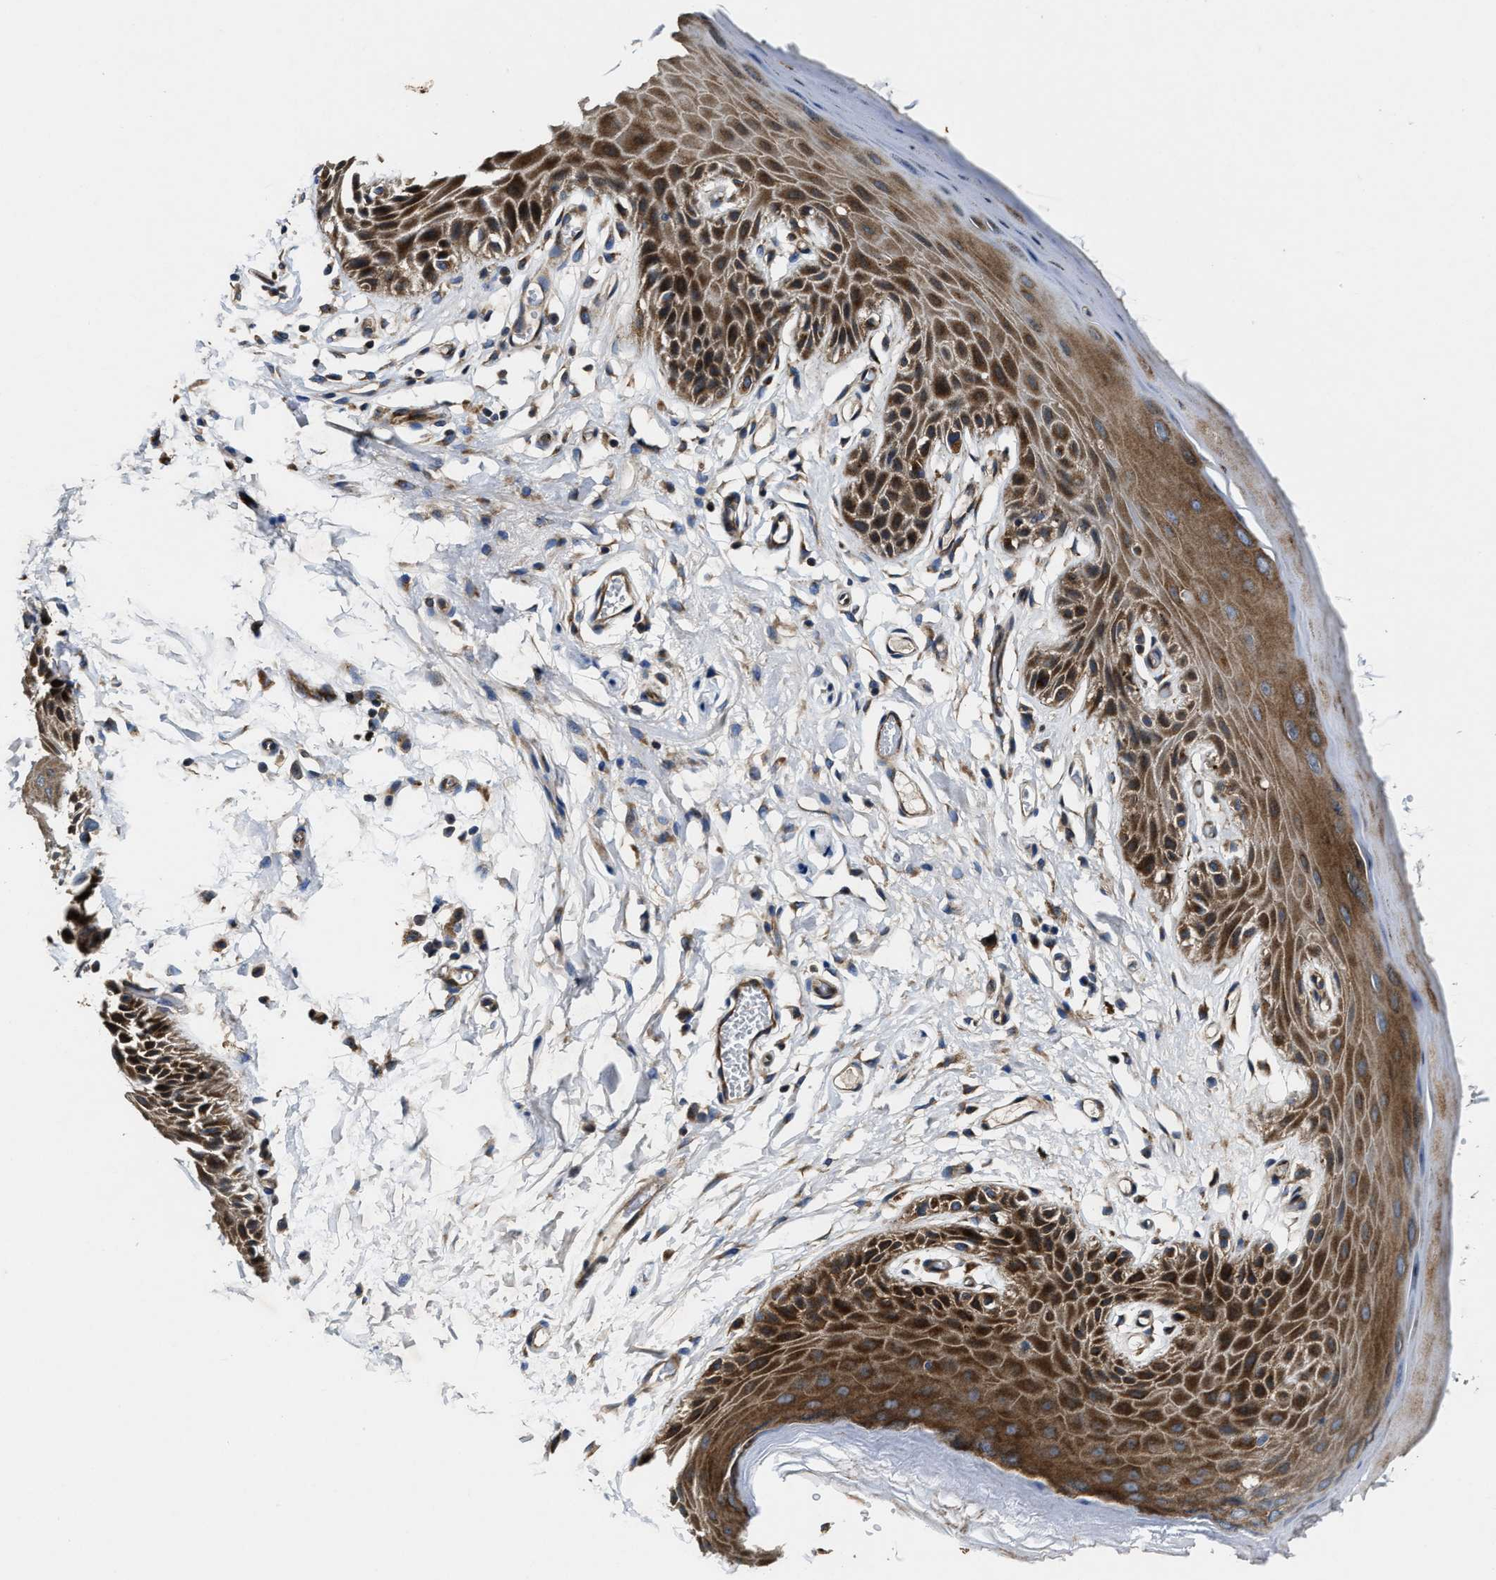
{"staining": {"intensity": "moderate", "quantity": ">75%", "location": "cytoplasmic/membranous"}, "tissue": "skin", "cell_type": "Epidermal cells", "image_type": "normal", "snomed": [{"axis": "morphology", "description": "Normal tissue, NOS"}, {"axis": "topography", "description": "Anal"}], "caption": "Protein expression by IHC reveals moderate cytoplasmic/membranous expression in about >75% of epidermal cells in benign skin. (DAB (3,3'-diaminobenzidine) IHC, brown staining for protein, blue staining for nuclei).", "gene": "PTAR1", "patient": {"sex": "male", "age": 44}}